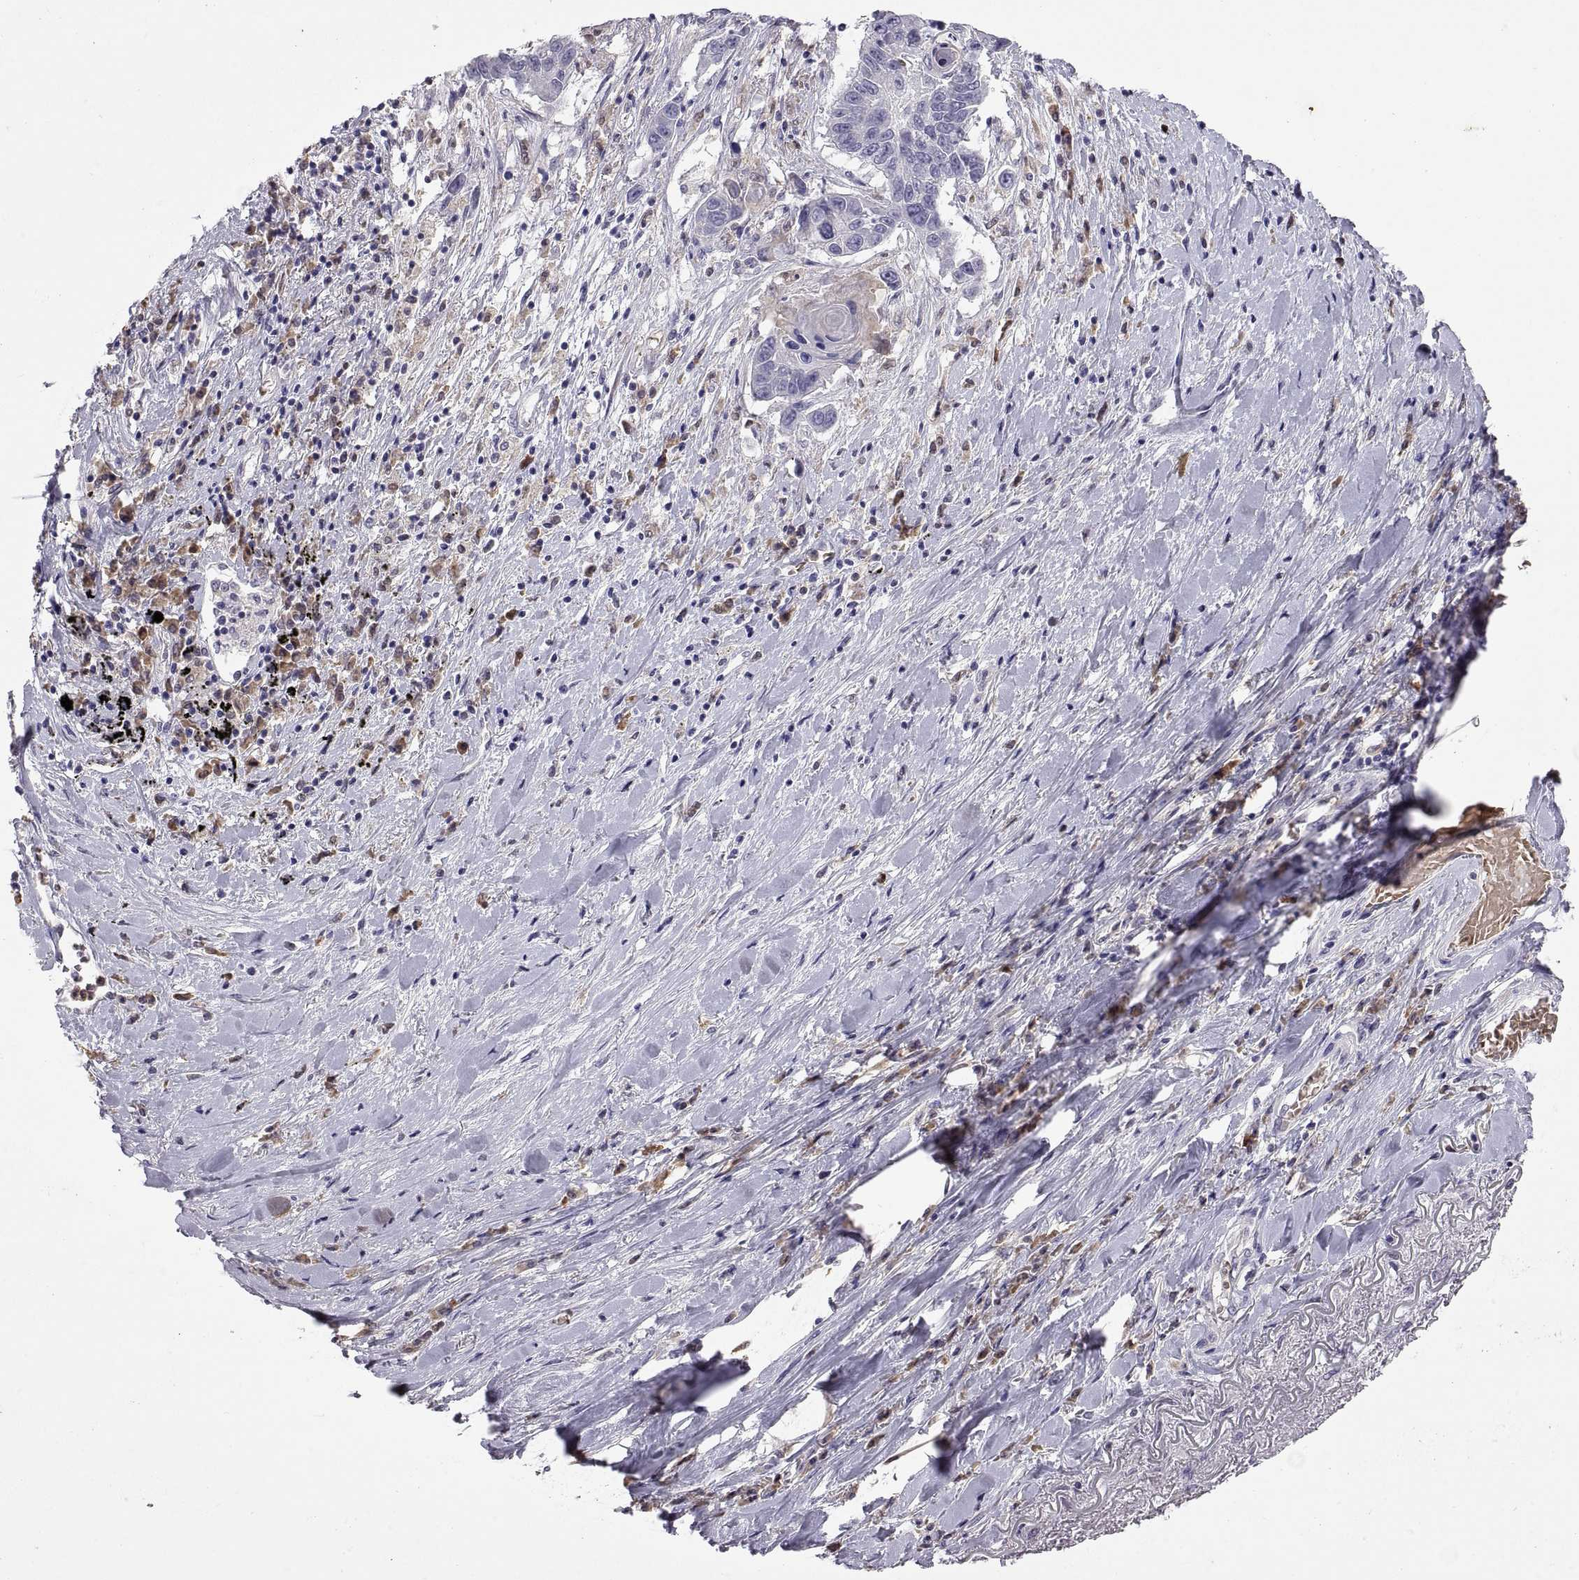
{"staining": {"intensity": "negative", "quantity": "none", "location": "none"}, "tissue": "lung cancer", "cell_type": "Tumor cells", "image_type": "cancer", "snomed": [{"axis": "morphology", "description": "Squamous cell carcinoma, NOS"}, {"axis": "topography", "description": "Lung"}], "caption": "A high-resolution photomicrograph shows immunohistochemistry (IHC) staining of lung squamous cell carcinoma, which demonstrates no significant positivity in tumor cells.", "gene": "DOK3", "patient": {"sex": "male", "age": 73}}